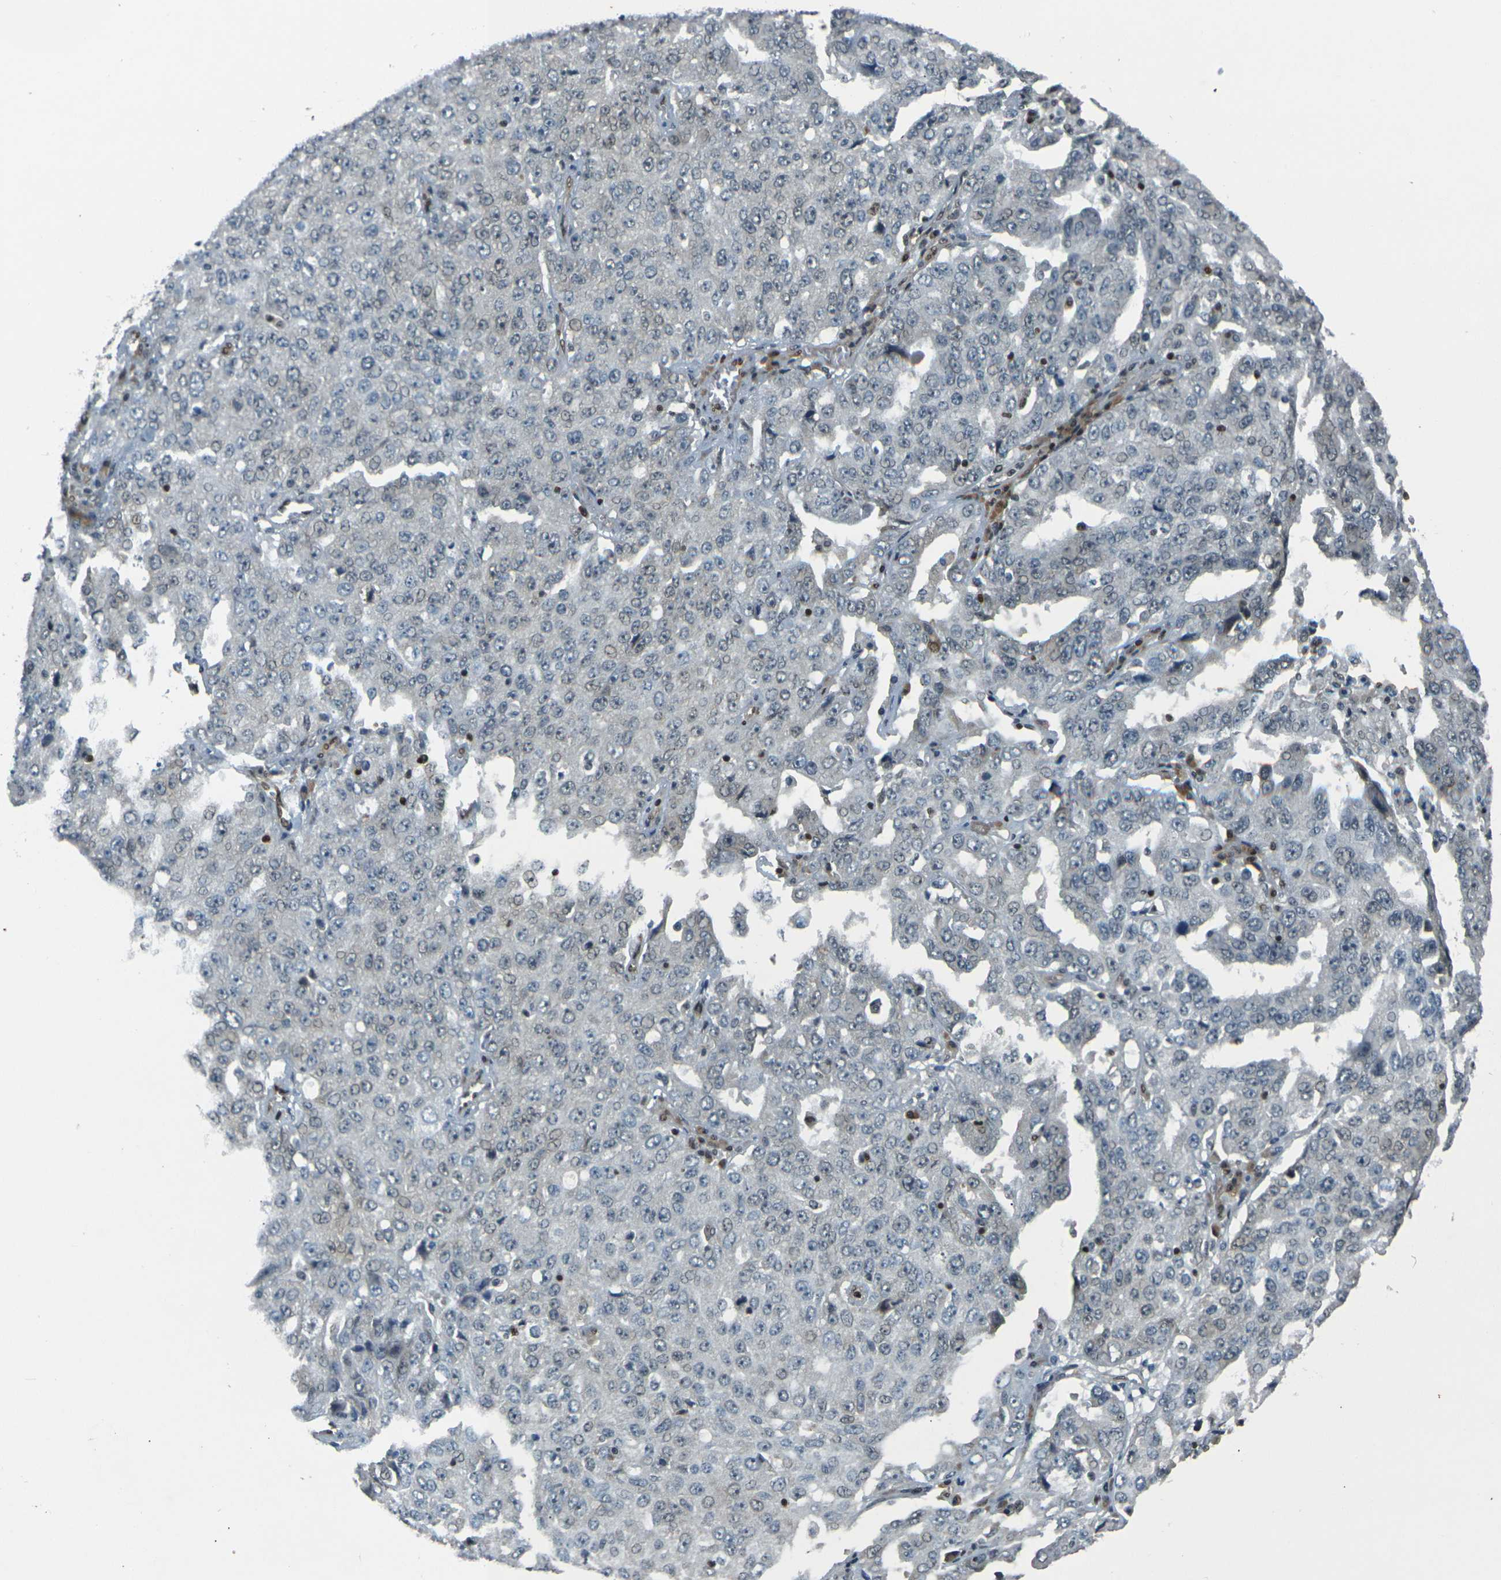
{"staining": {"intensity": "moderate", "quantity": "25%-75%", "location": "nuclear"}, "tissue": "ovarian cancer", "cell_type": "Tumor cells", "image_type": "cancer", "snomed": [{"axis": "morphology", "description": "Carcinoma, endometroid"}, {"axis": "topography", "description": "Ovary"}], "caption": "A histopathology image showing moderate nuclear expression in approximately 25%-75% of tumor cells in endometroid carcinoma (ovarian), as visualized by brown immunohistochemical staining.", "gene": "NHEJ1", "patient": {"sex": "female", "age": 62}}